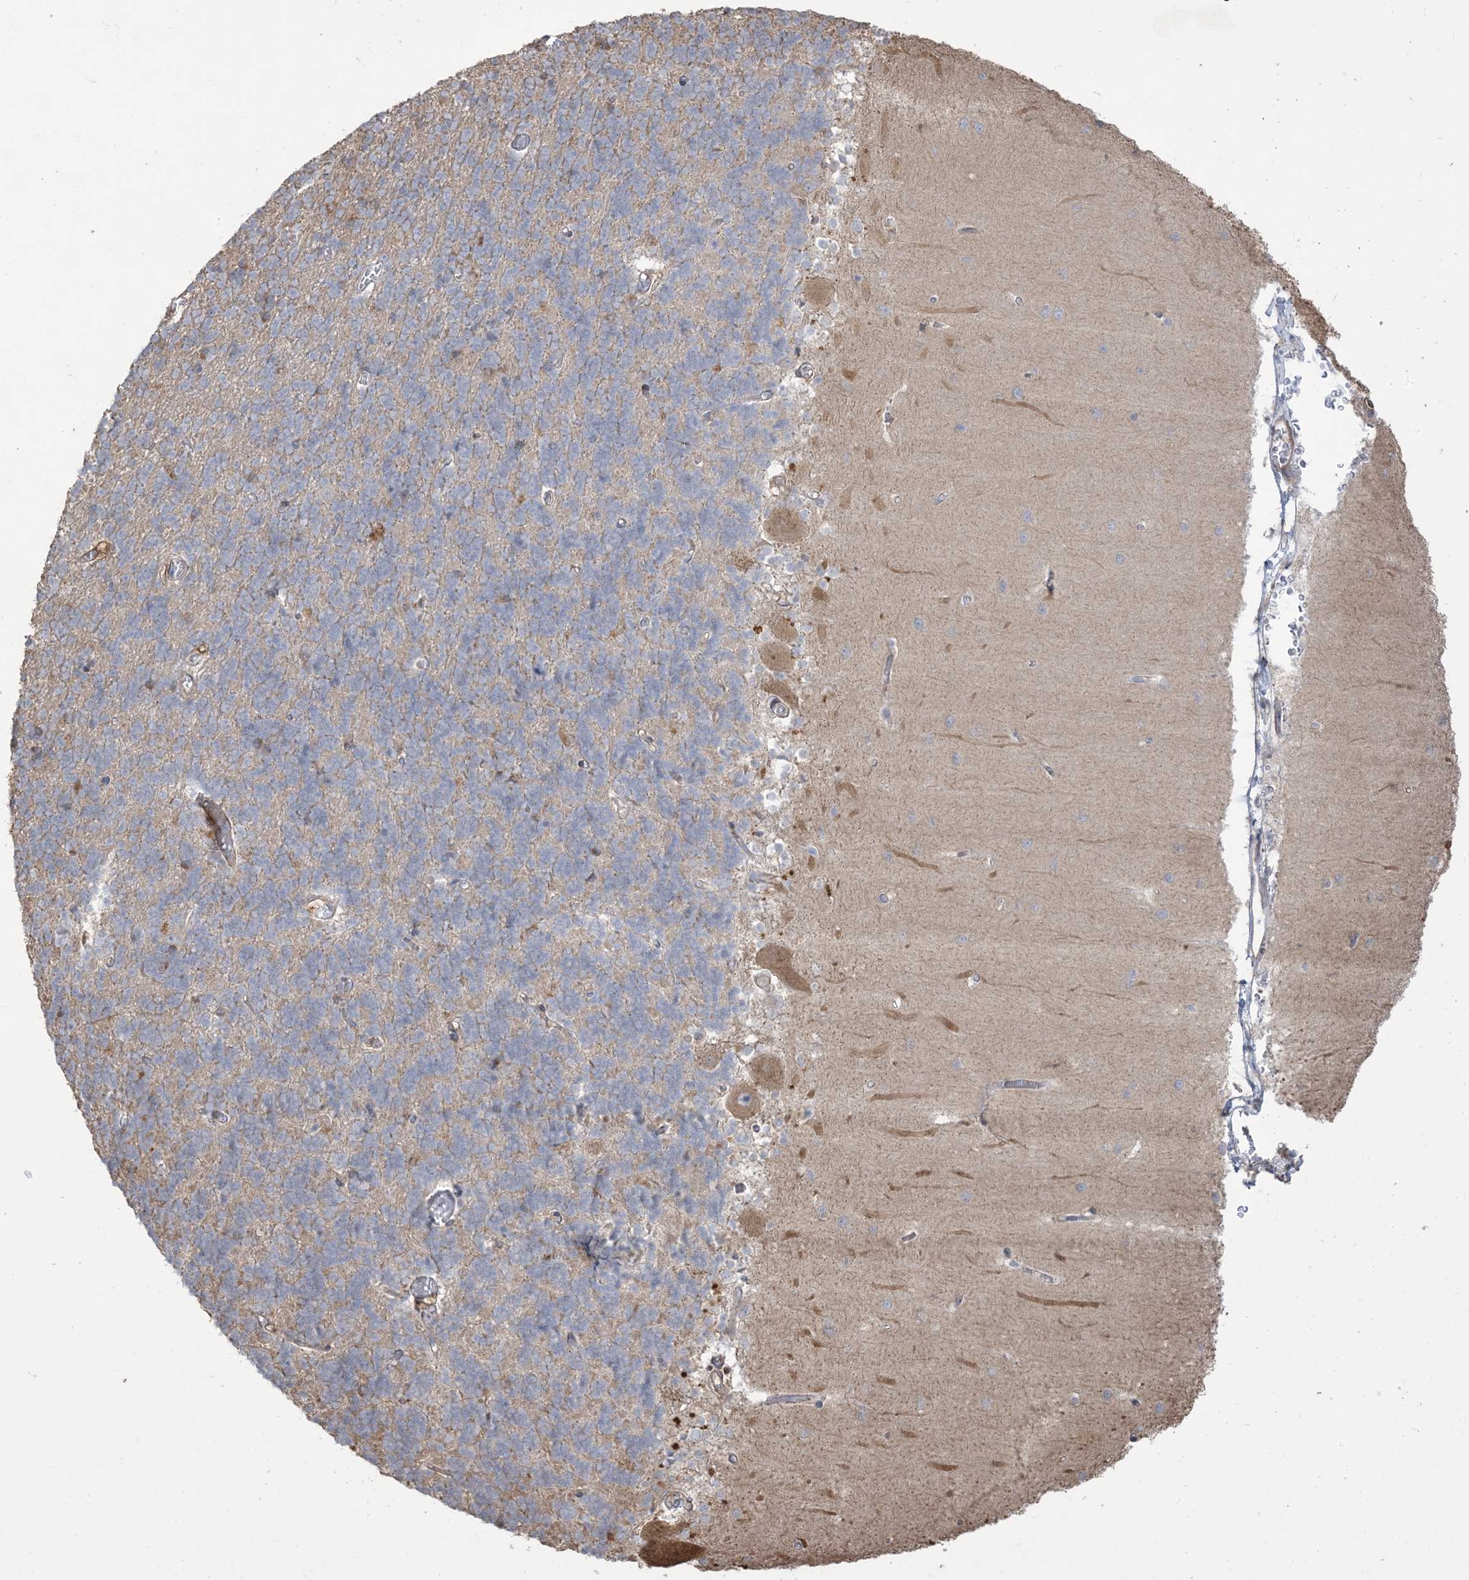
{"staining": {"intensity": "negative", "quantity": "none", "location": "none"}, "tissue": "cerebellum", "cell_type": "Cells in granular layer", "image_type": "normal", "snomed": [{"axis": "morphology", "description": "Normal tissue, NOS"}, {"axis": "topography", "description": "Cerebellum"}], "caption": "The micrograph reveals no significant staining in cells in granular layer of cerebellum.", "gene": "KLHL18", "patient": {"sex": "male", "age": 37}}